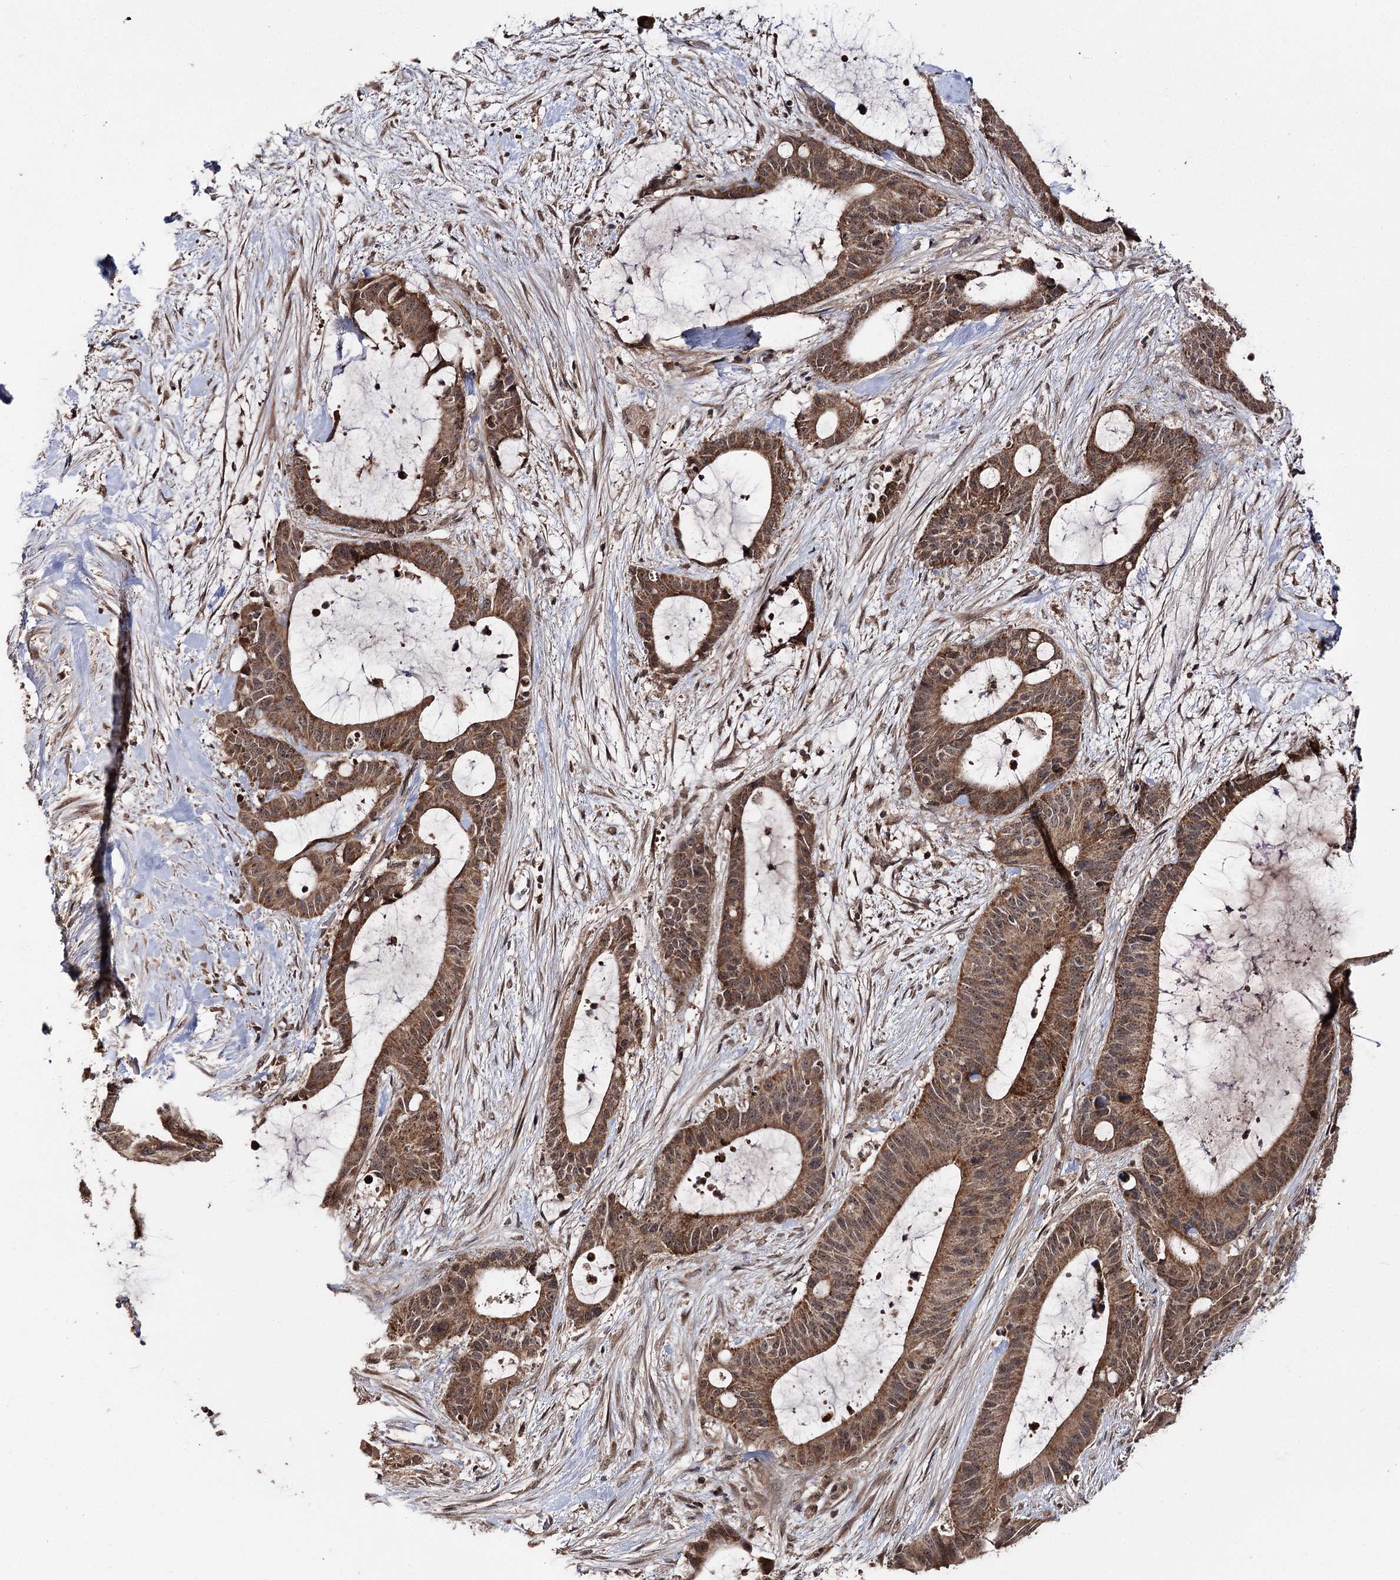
{"staining": {"intensity": "moderate", "quantity": ">75%", "location": "cytoplasmic/membranous,nuclear"}, "tissue": "liver cancer", "cell_type": "Tumor cells", "image_type": "cancer", "snomed": [{"axis": "morphology", "description": "Normal tissue, NOS"}, {"axis": "morphology", "description": "Cholangiocarcinoma"}, {"axis": "topography", "description": "Liver"}, {"axis": "topography", "description": "Peripheral nerve tissue"}], "caption": "Immunohistochemistry staining of liver cholangiocarcinoma, which demonstrates medium levels of moderate cytoplasmic/membranous and nuclear positivity in about >75% of tumor cells indicating moderate cytoplasmic/membranous and nuclear protein positivity. The staining was performed using DAB (brown) for protein detection and nuclei were counterstained in hematoxylin (blue).", "gene": "FAM53B", "patient": {"sex": "female", "age": 73}}